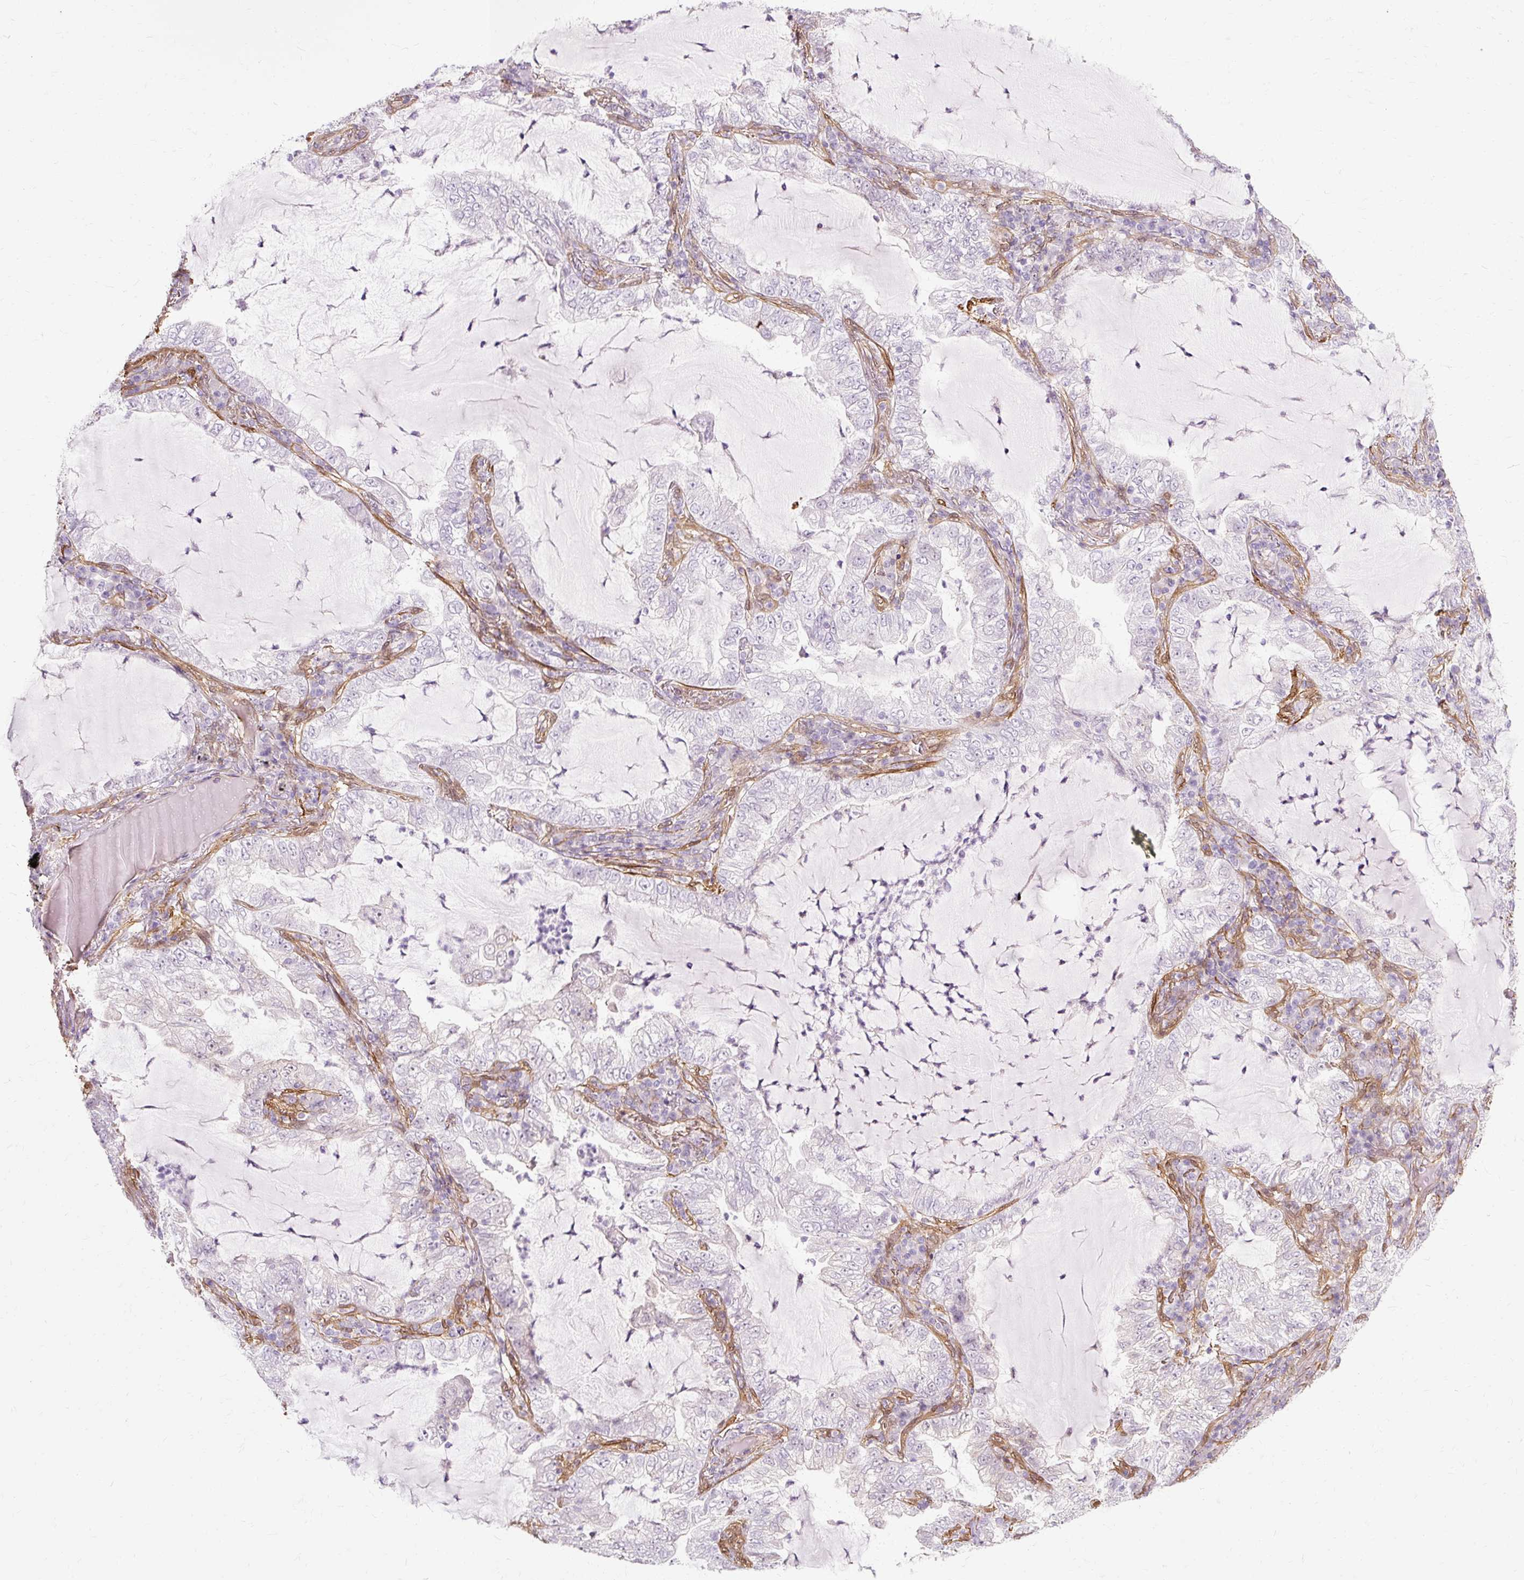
{"staining": {"intensity": "negative", "quantity": "none", "location": "none"}, "tissue": "lung cancer", "cell_type": "Tumor cells", "image_type": "cancer", "snomed": [{"axis": "morphology", "description": "Adenocarcinoma, NOS"}, {"axis": "topography", "description": "Lung"}], "caption": "High power microscopy image of an immunohistochemistry micrograph of adenocarcinoma (lung), revealing no significant positivity in tumor cells.", "gene": "CNN3", "patient": {"sex": "female", "age": 73}}